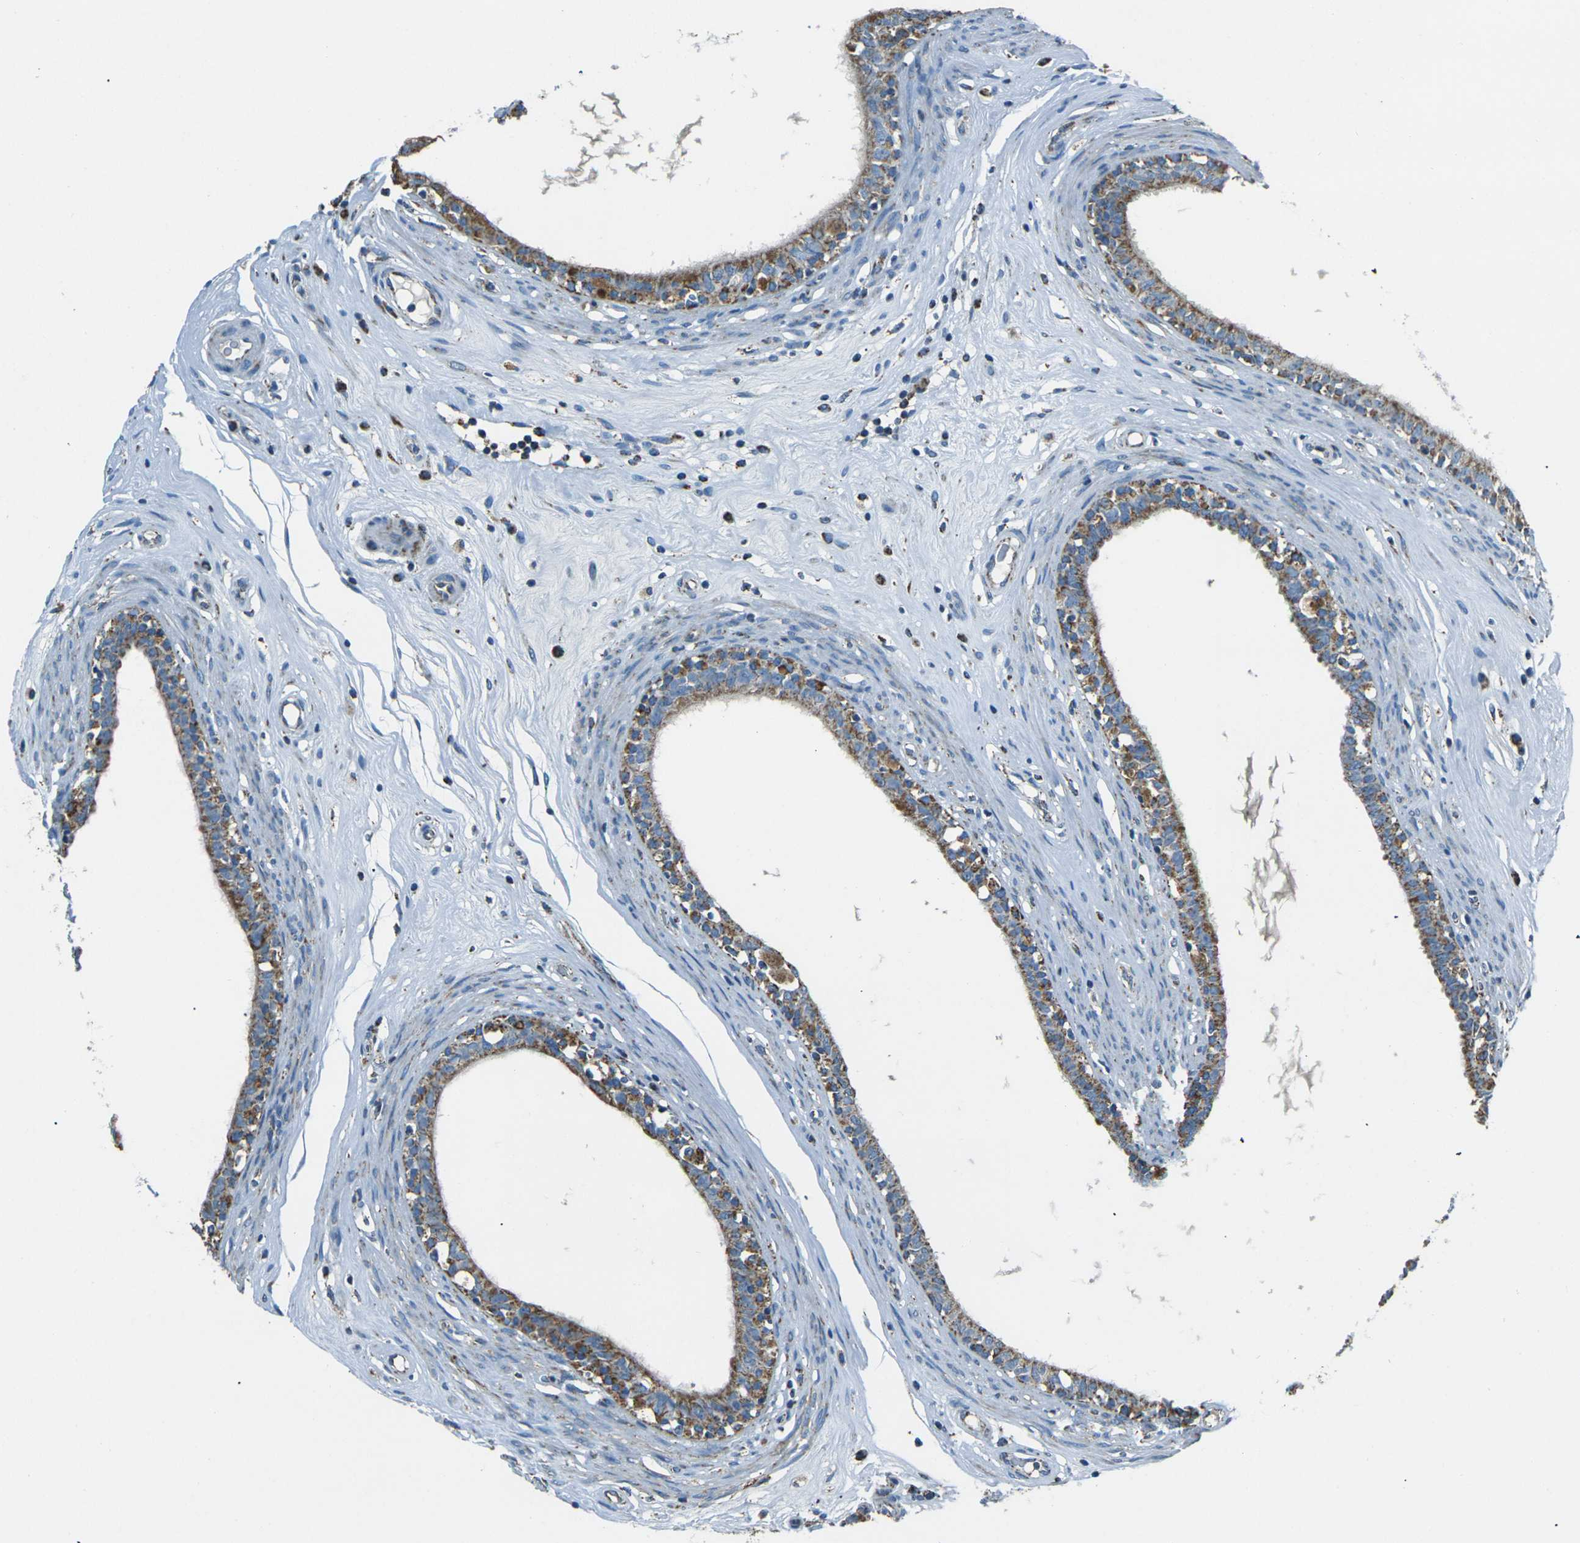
{"staining": {"intensity": "moderate", "quantity": ">75%", "location": "cytoplasmic/membranous"}, "tissue": "epididymis", "cell_type": "Glandular cells", "image_type": "normal", "snomed": [{"axis": "morphology", "description": "Normal tissue, NOS"}, {"axis": "morphology", "description": "Inflammation, NOS"}, {"axis": "topography", "description": "Epididymis"}], "caption": "A brown stain highlights moderate cytoplasmic/membranous expression of a protein in glandular cells of unremarkable epididymis.", "gene": "IRF3", "patient": {"sex": "male", "age": 84}}